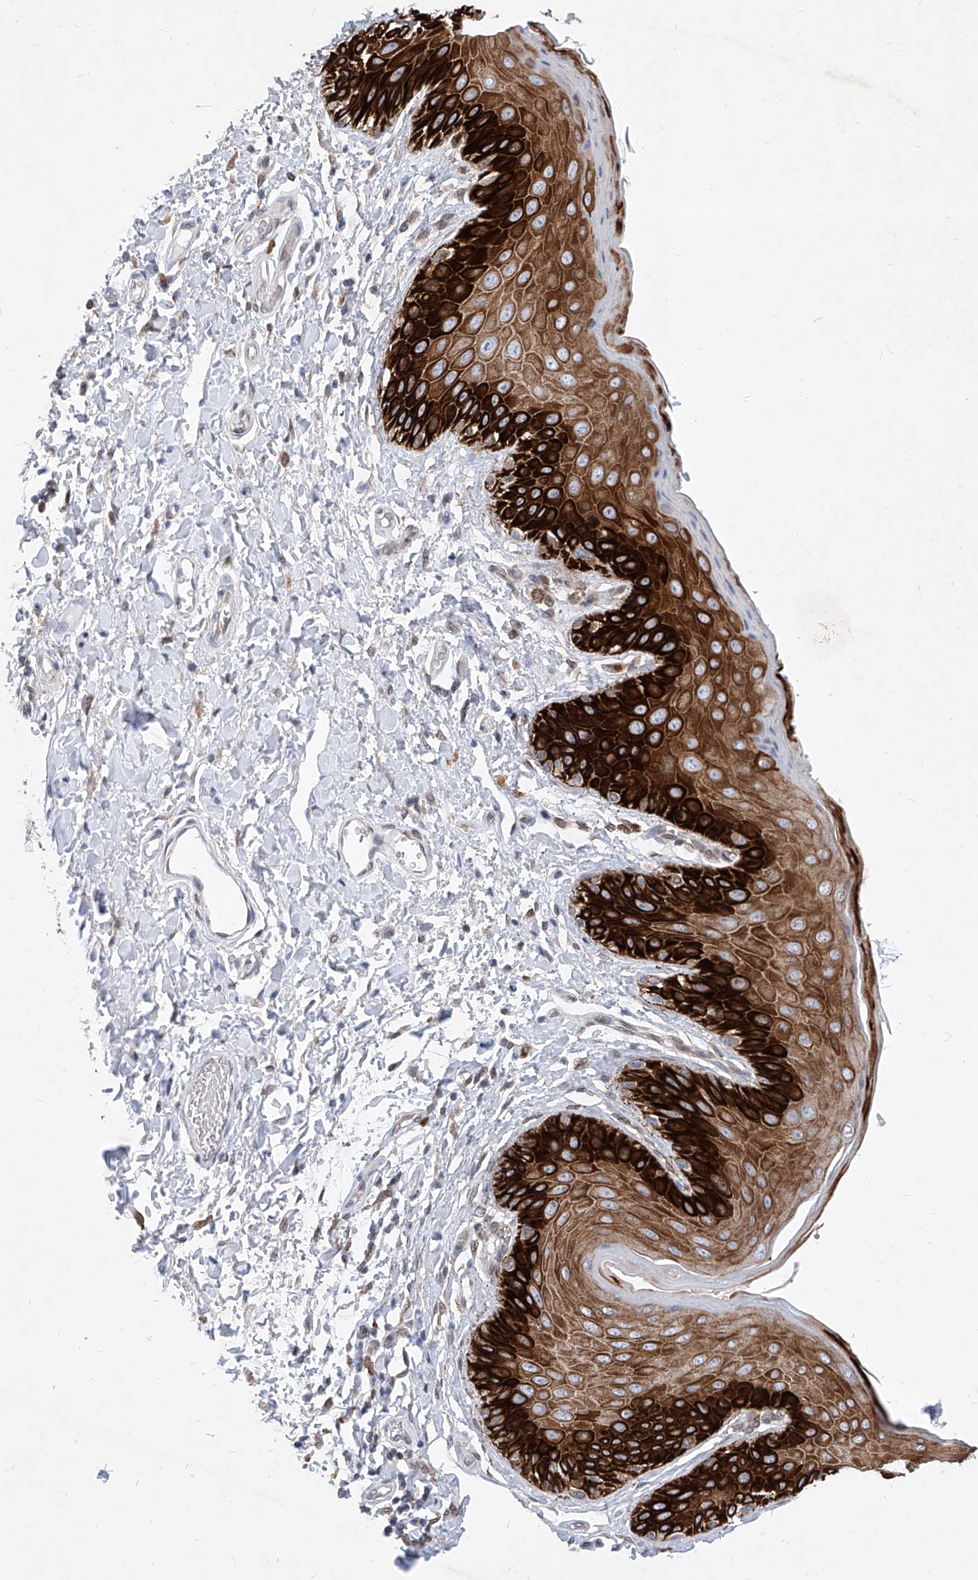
{"staining": {"intensity": "strong", "quantity": ">75%", "location": "cytoplasmic/membranous"}, "tissue": "skin", "cell_type": "Epidermal cells", "image_type": "normal", "snomed": [{"axis": "morphology", "description": "Normal tissue, NOS"}, {"axis": "topography", "description": "Anal"}], "caption": "Immunohistochemical staining of normal human skin shows high levels of strong cytoplasmic/membranous positivity in approximately >75% of epidermal cells. The protein is stained brown, and the nuclei are stained in blue (DAB IHC with brightfield microscopy, high magnification).", "gene": "MX2", "patient": {"sex": "male", "age": 44}}